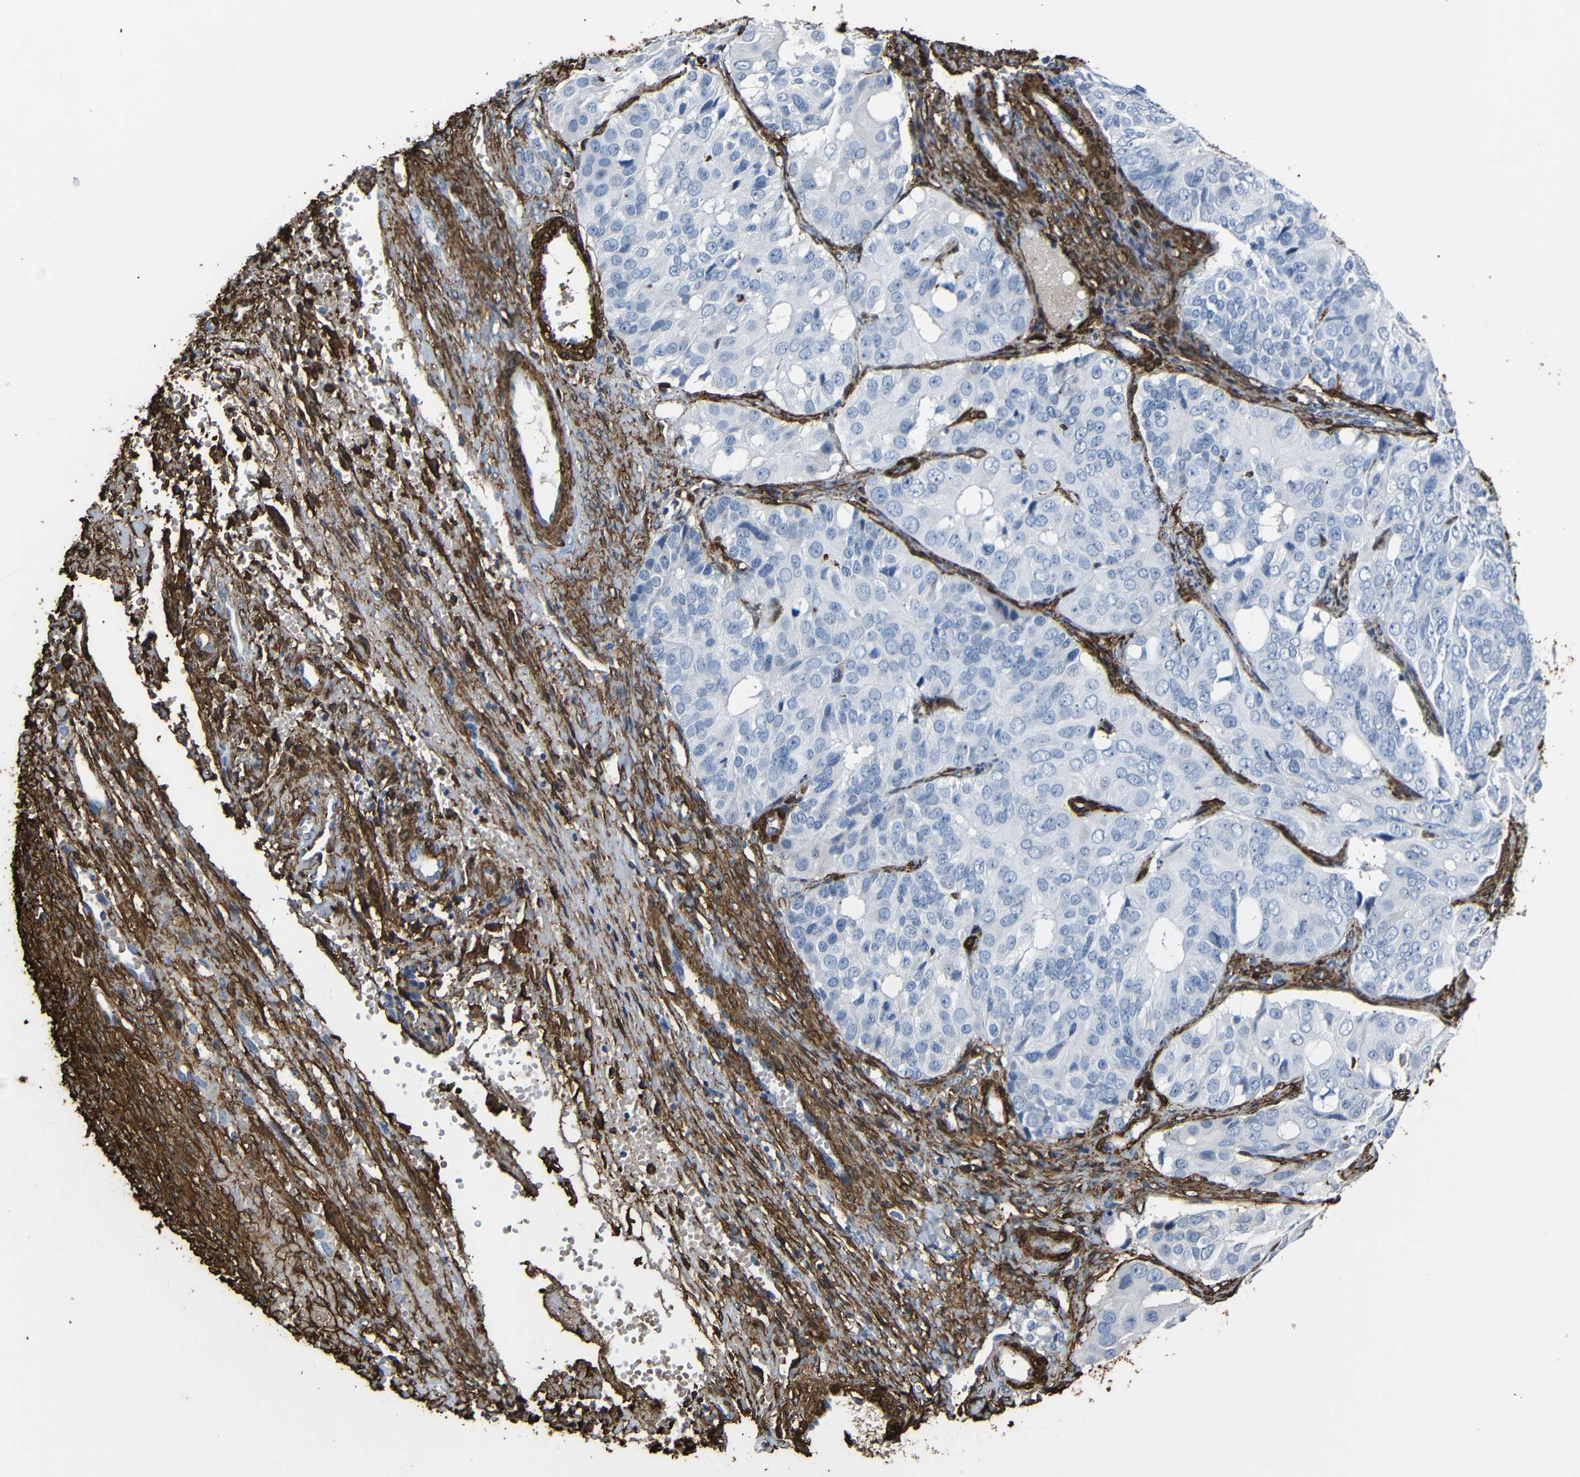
{"staining": {"intensity": "negative", "quantity": "none", "location": "none"}, "tissue": "ovarian cancer", "cell_type": "Tumor cells", "image_type": "cancer", "snomed": [{"axis": "morphology", "description": "Carcinoma, endometroid"}, {"axis": "topography", "description": "Ovary"}], "caption": "Immunohistochemistry of ovarian cancer displays no positivity in tumor cells.", "gene": "ACTA2", "patient": {"sex": "female", "age": 51}}